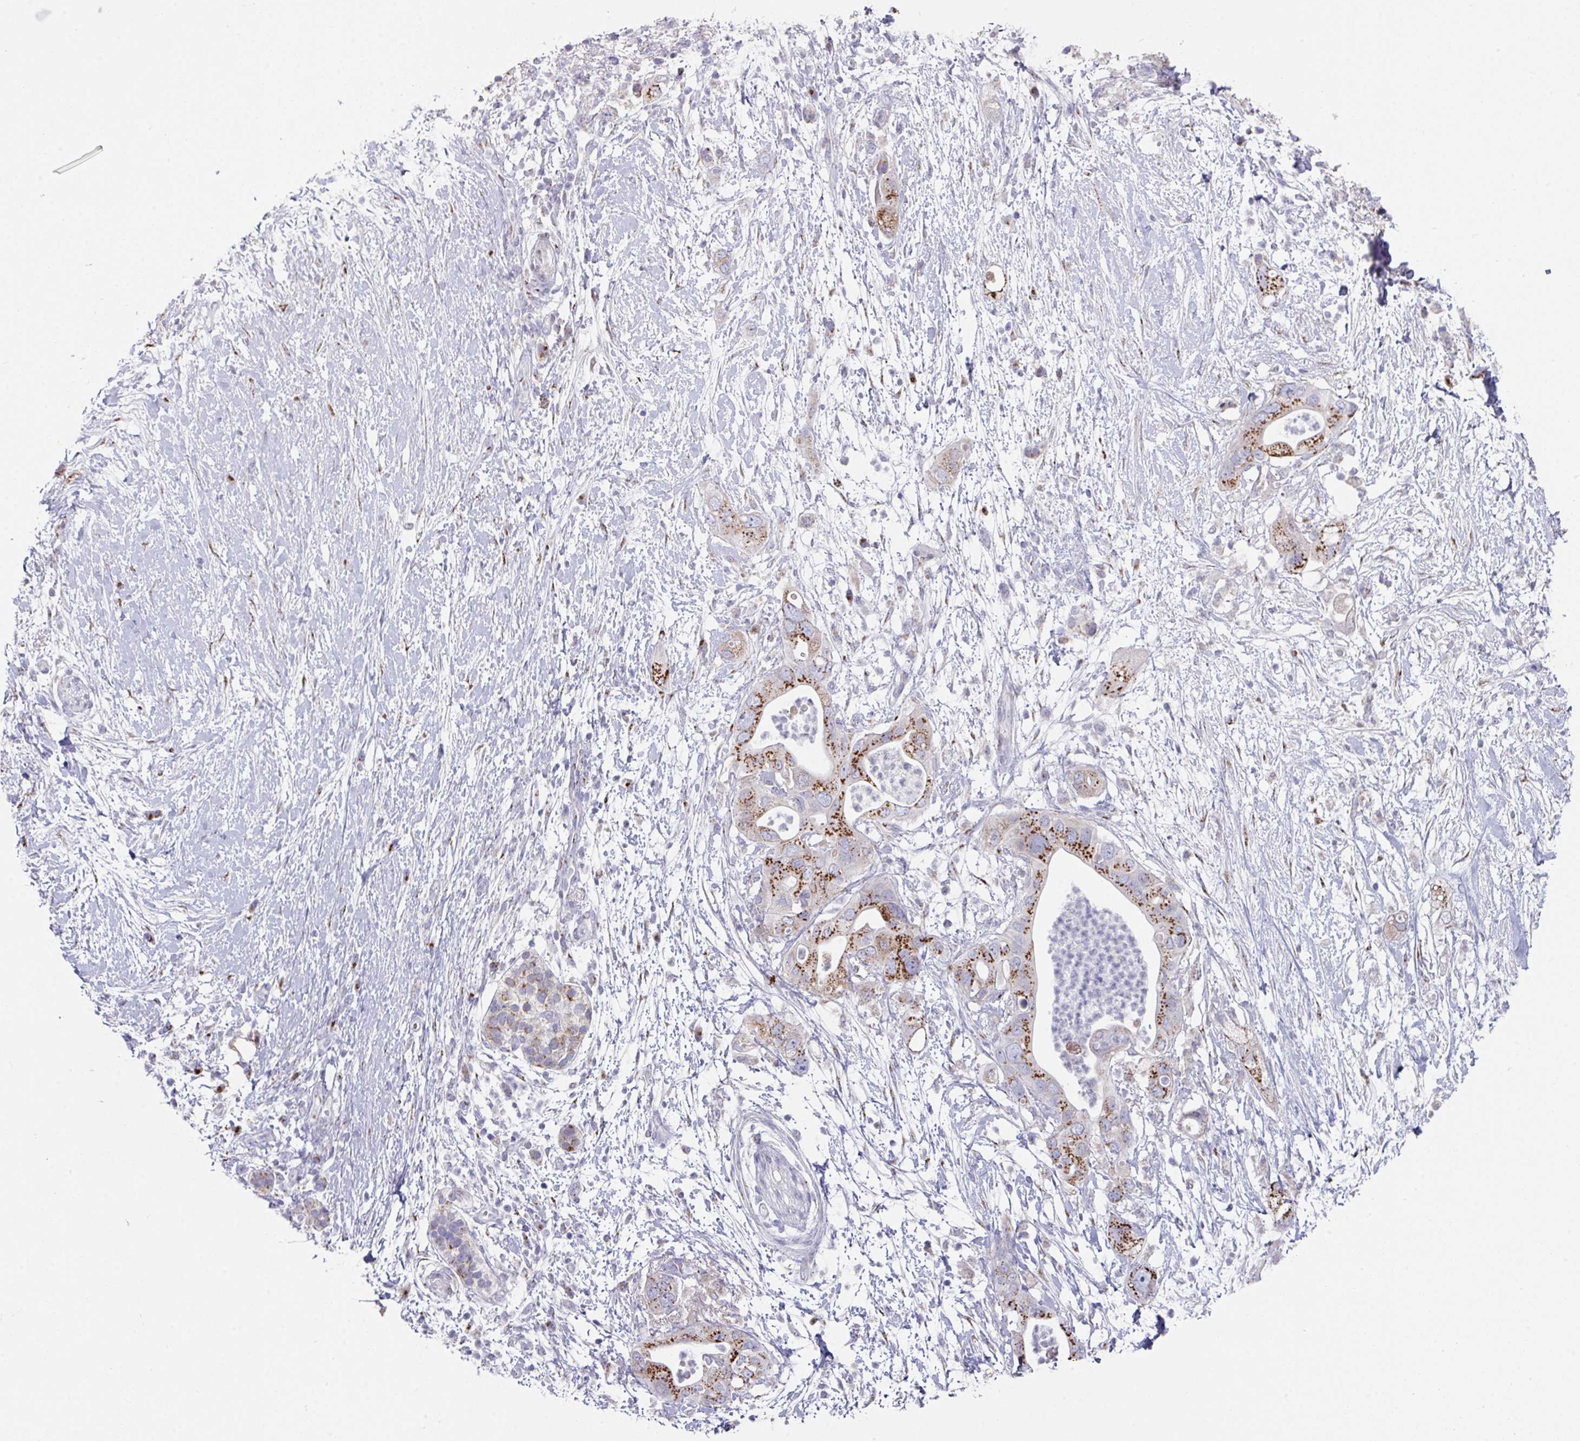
{"staining": {"intensity": "strong", "quantity": "25%-75%", "location": "cytoplasmic/membranous"}, "tissue": "pancreatic cancer", "cell_type": "Tumor cells", "image_type": "cancer", "snomed": [{"axis": "morphology", "description": "Adenocarcinoma, NOS"}, {"axis": "topography", "description": "Pancreas"}], "caption": "Tumor cells reveal high levels of strong cytoplasmic/membranous positivity in approximately 25%-75% of cells in human pancreatic adenocarcinoma.", "gene": "VKORC1L1", "patient": {"sex": "female", "age": 72}}